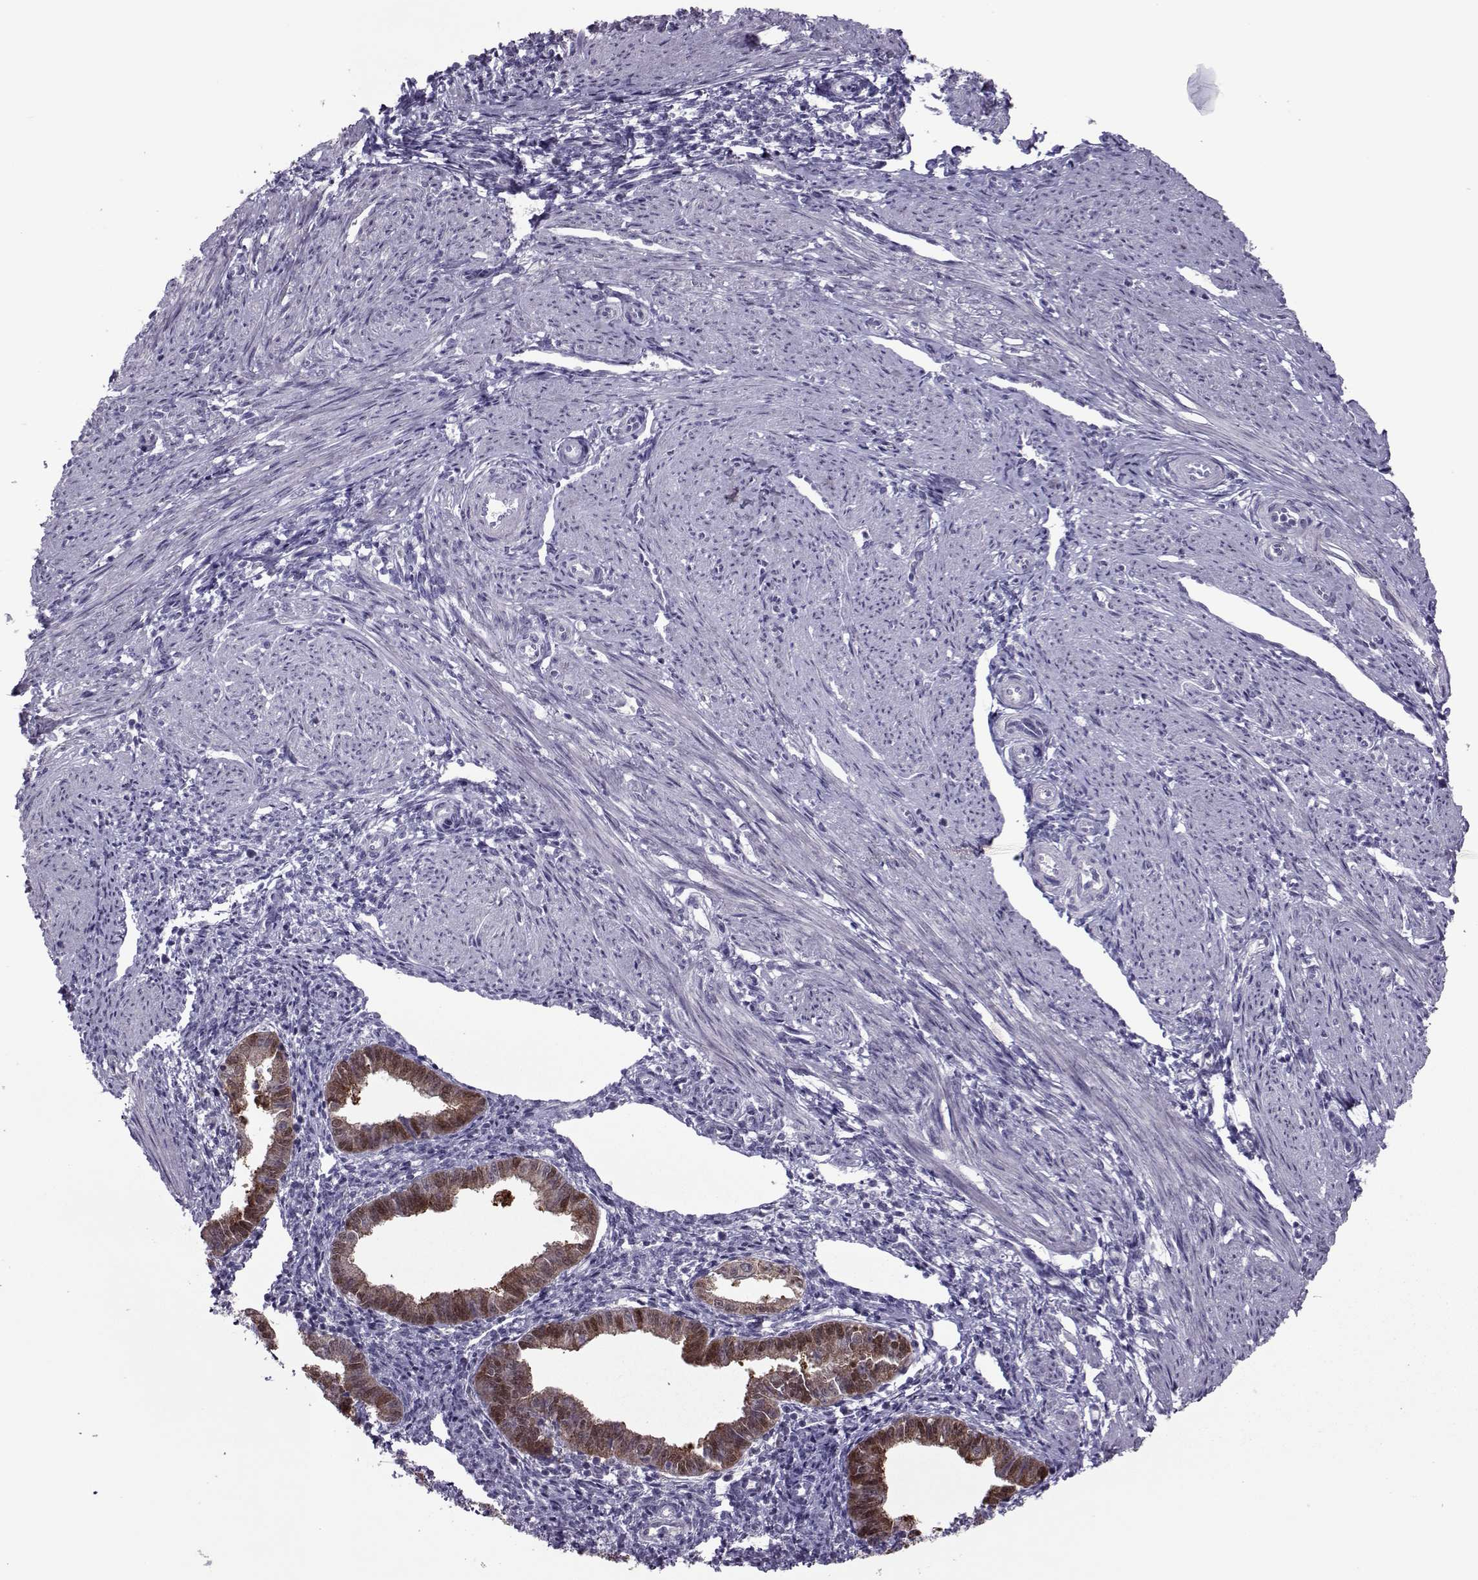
{"staining": {"intensity": "negative", "quantity": "none", "location": "none"}, "tissue": "endometrium", "cell_type": "Cells in endometrial stroma", "image_type": "normal", "snomed": [{"axis": "morphology", "description": "Normal tissue, NOS"}, {"axis": "topography", "description": "Endometrium"}], "caption": "This photomicrograph is of normal endometrium stained with immunohistochemistry to label a protein in brown with the nuclei are counter-stained blue. There is no positivity in cells in endometrial stroma. (Stains: DAB (3,3'-diaminobenzidine) IHC with hematoxylin counter stain, Microscopy: brightfield microscopy at high magnification).", "gene": "ASRGL1", "patient": {"sex": "female", "age": 37}}